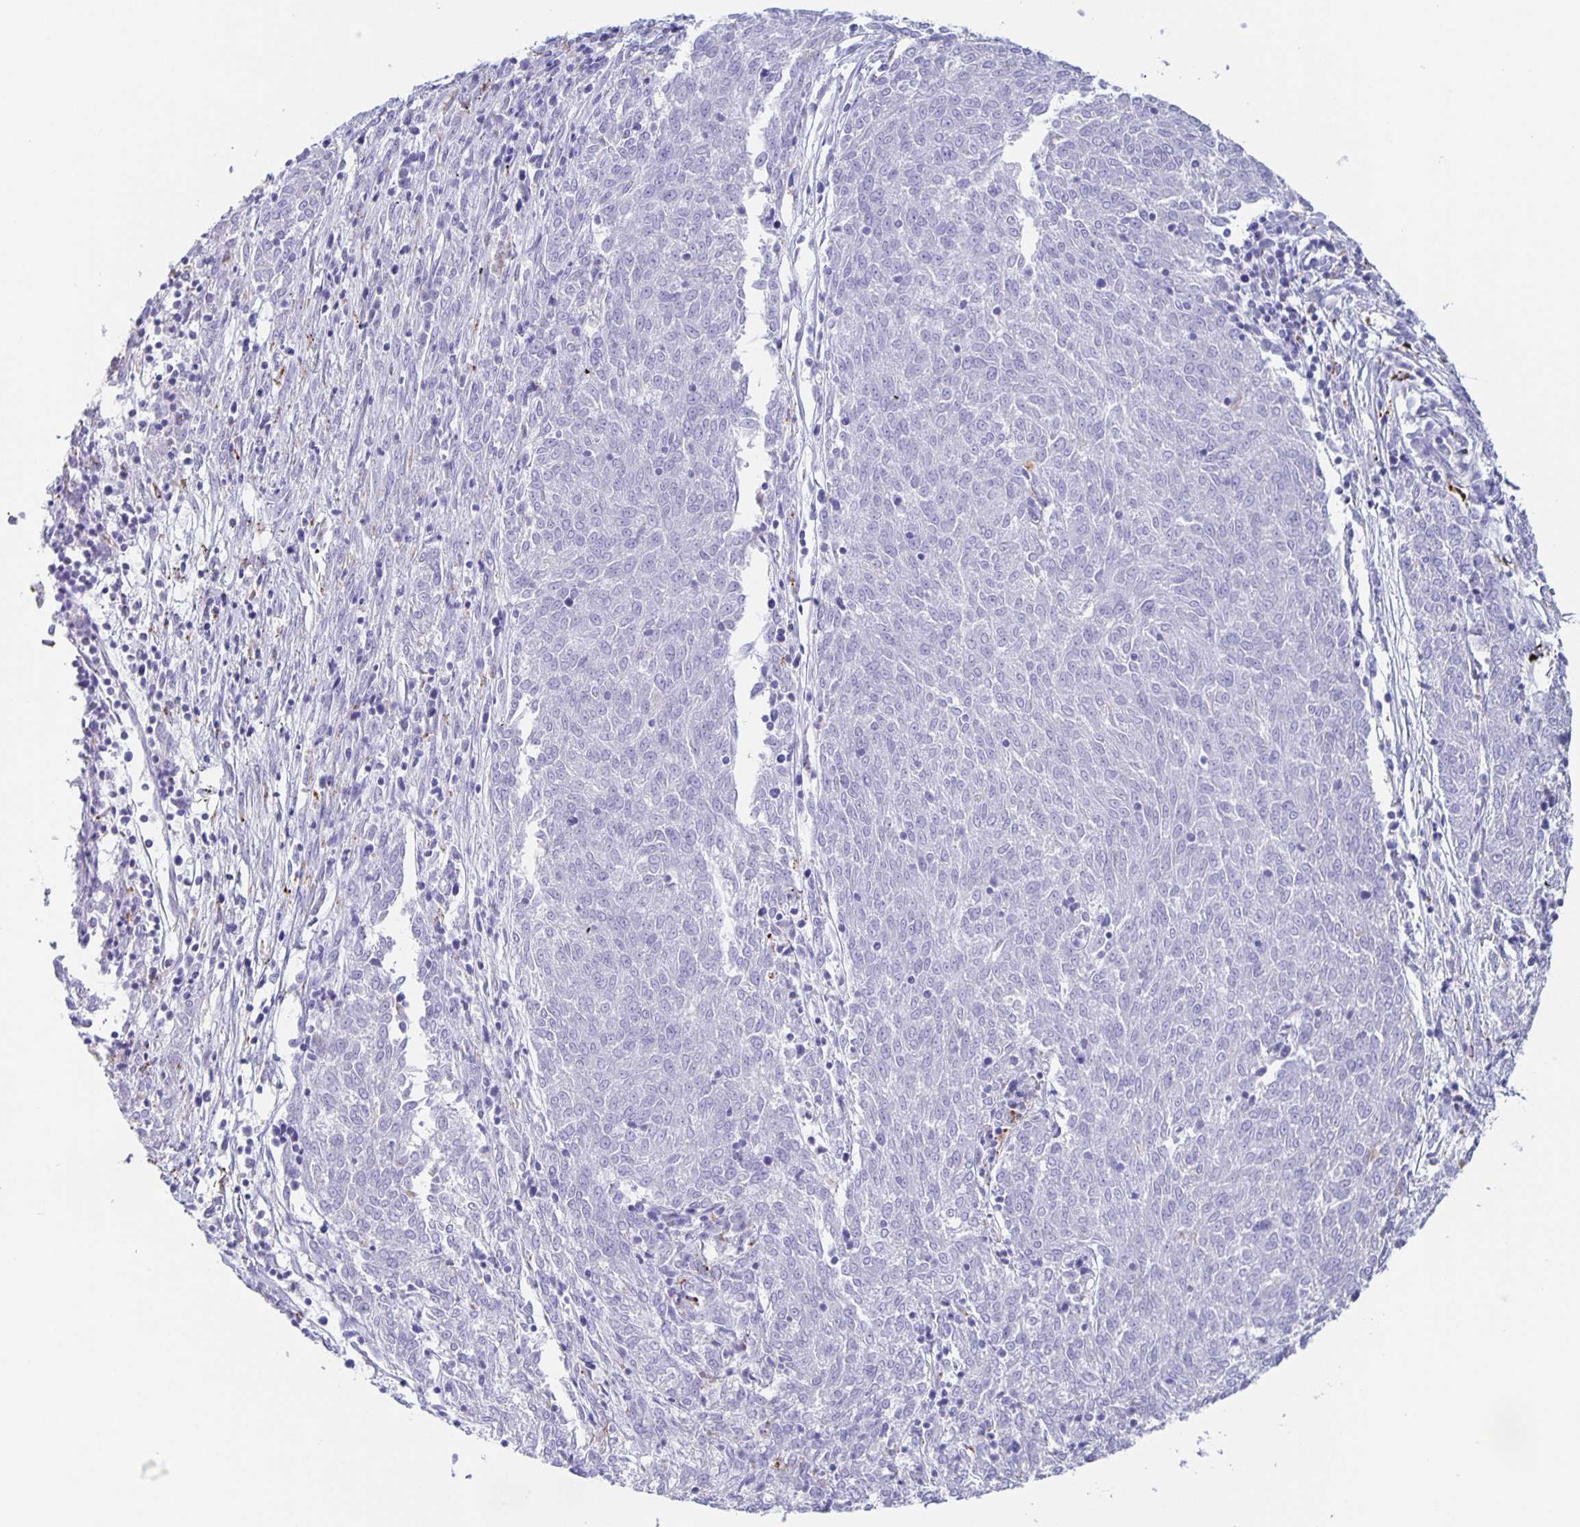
{"staining": {"intensity": "negative", "quantity": "none", "location": "none"}, "tissue": "melanoma", "cell_type": "Tumor cells", "image_type": "cancer", "snomed": [{"axis": "morphology", "description": "Malignant melanoma, NOS"}, {"axis": "topography", "description": "Skin"}], "caption": "An image of human melanoma is negative for staining in tumor cells.", "gene": "LIPA", "patient": {"sex": "female", "age": 72}}